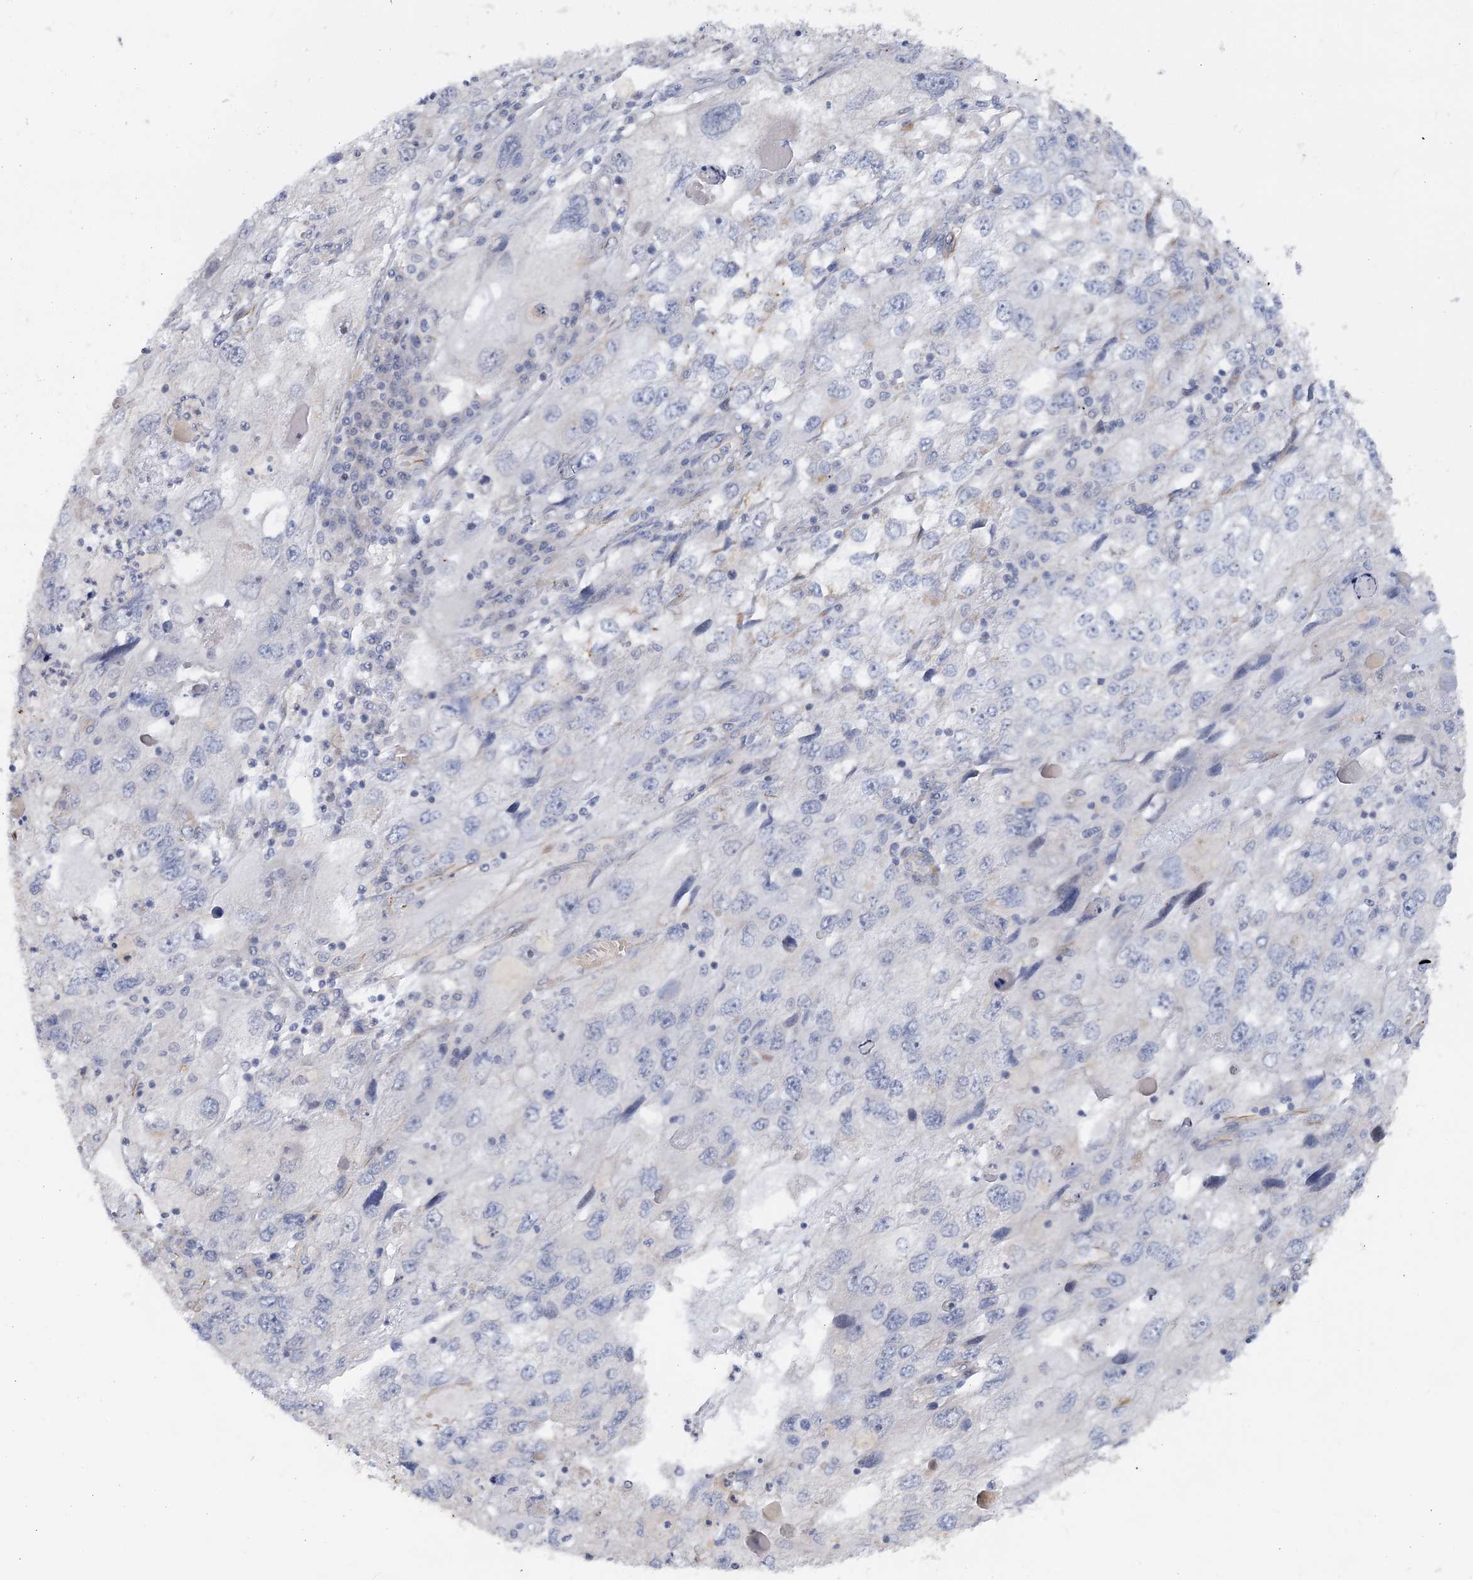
{"staining": {"intensity": "negative", "quantity": "none", "location": "none"}, "tissue": "endometrial cancer", "cell_type": "Tumor cells", "image_type": "cancer", "snomed": [{"axis": "morphology", "description": "Adenocarcinoma, NOS"}, {"axis": "topography", "description": "Endometrium"}], "caption": "Immunohistochemical staining of human endometrial cancer reveals no significant positivity in tumor cells.", "gene": "NELL2", "patient": {"sex": "female", "age": 49}}